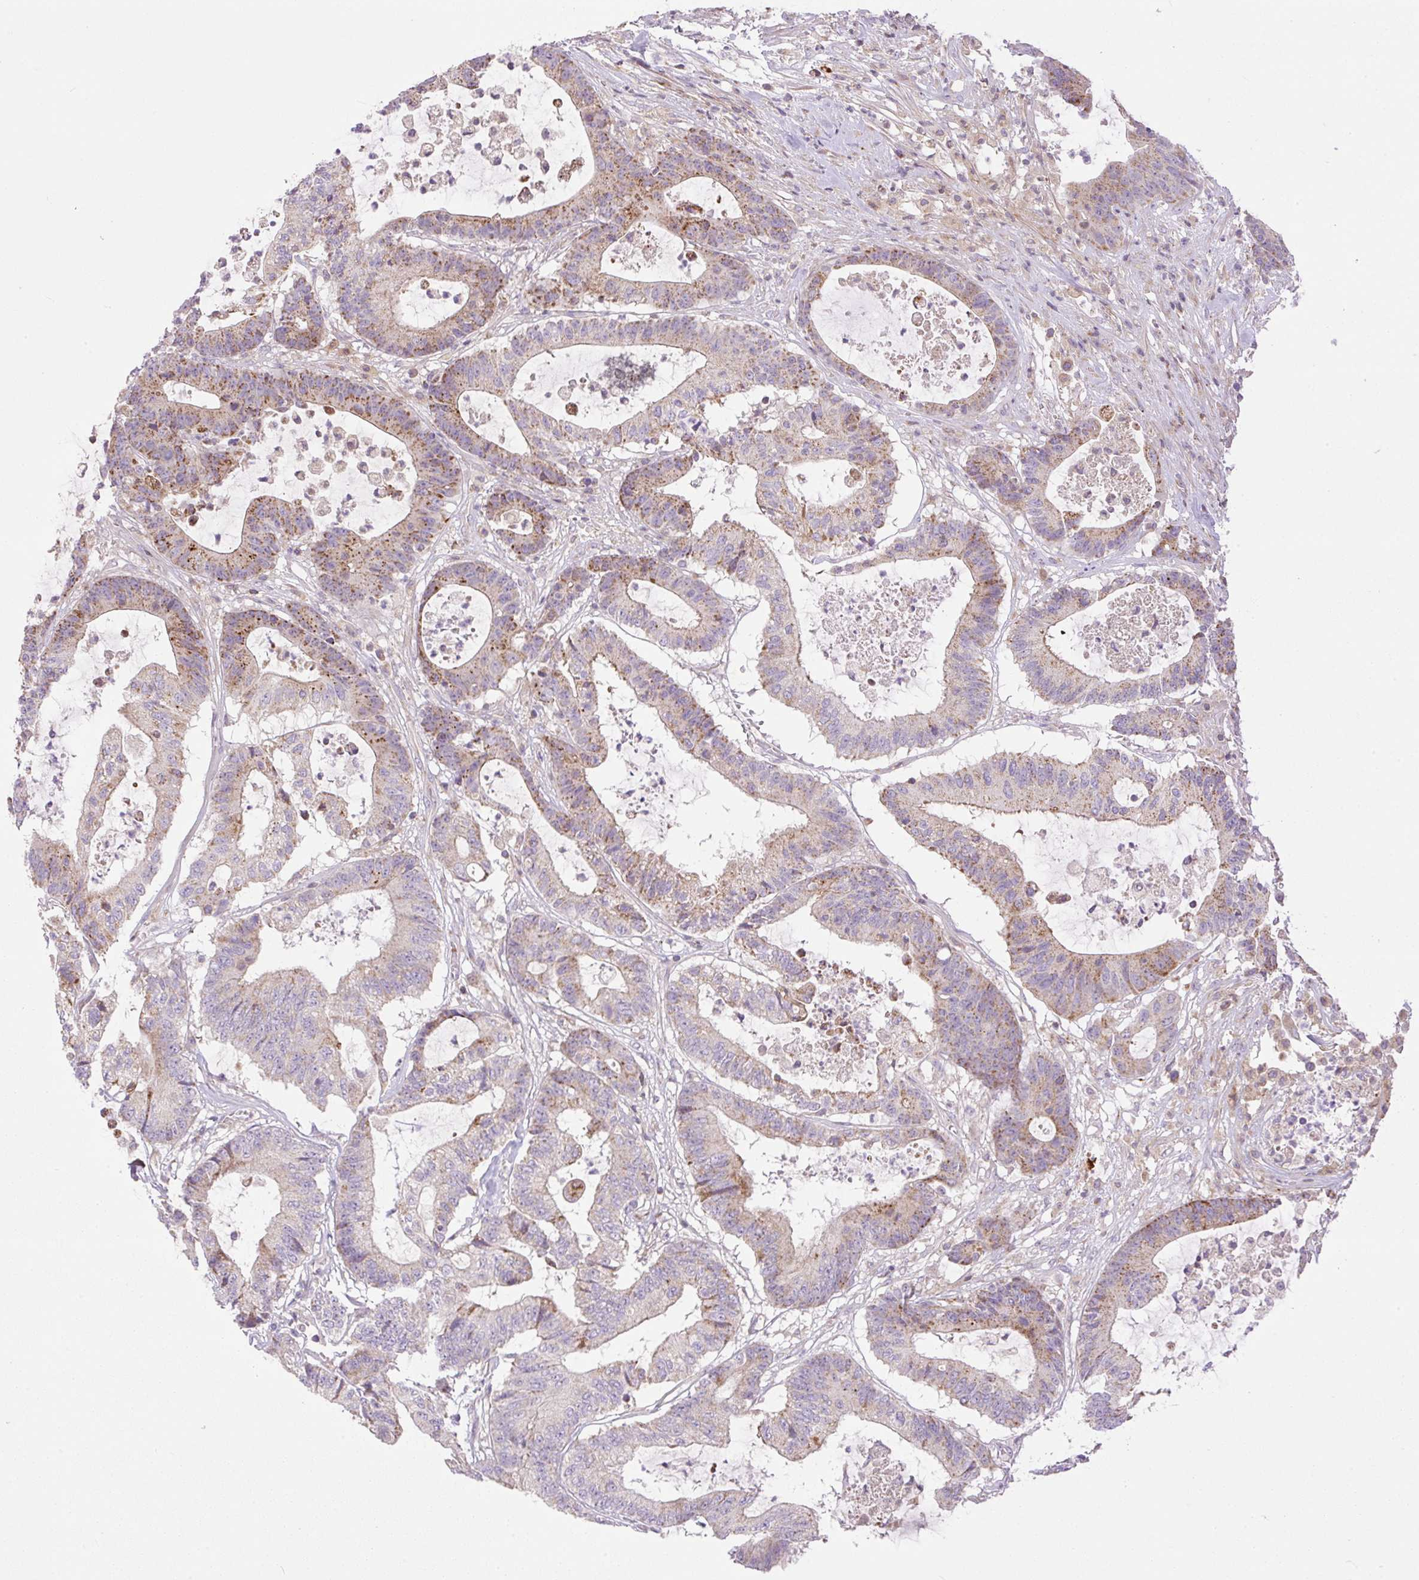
{"staining": {"intensity": "moderate", "quantity": "25%-75%", "location": "cytoplasmic/membranous"}, "tissue": "colorectal cancer", "cell_type": "Tumor cells", "image_type": "cancer", "snomed": [{"axis": "morphology", "description": "Adenocarcinoma, NOS"}, {"axis": "topography", "description": "Colon"}], "caption": "A brown stain labels moderate cytoplasmic/membranous expression of a protein in colorectal cancer tumor cells.", "gene": "VPS25", "patient": {"sex": "female", "age": 84}}